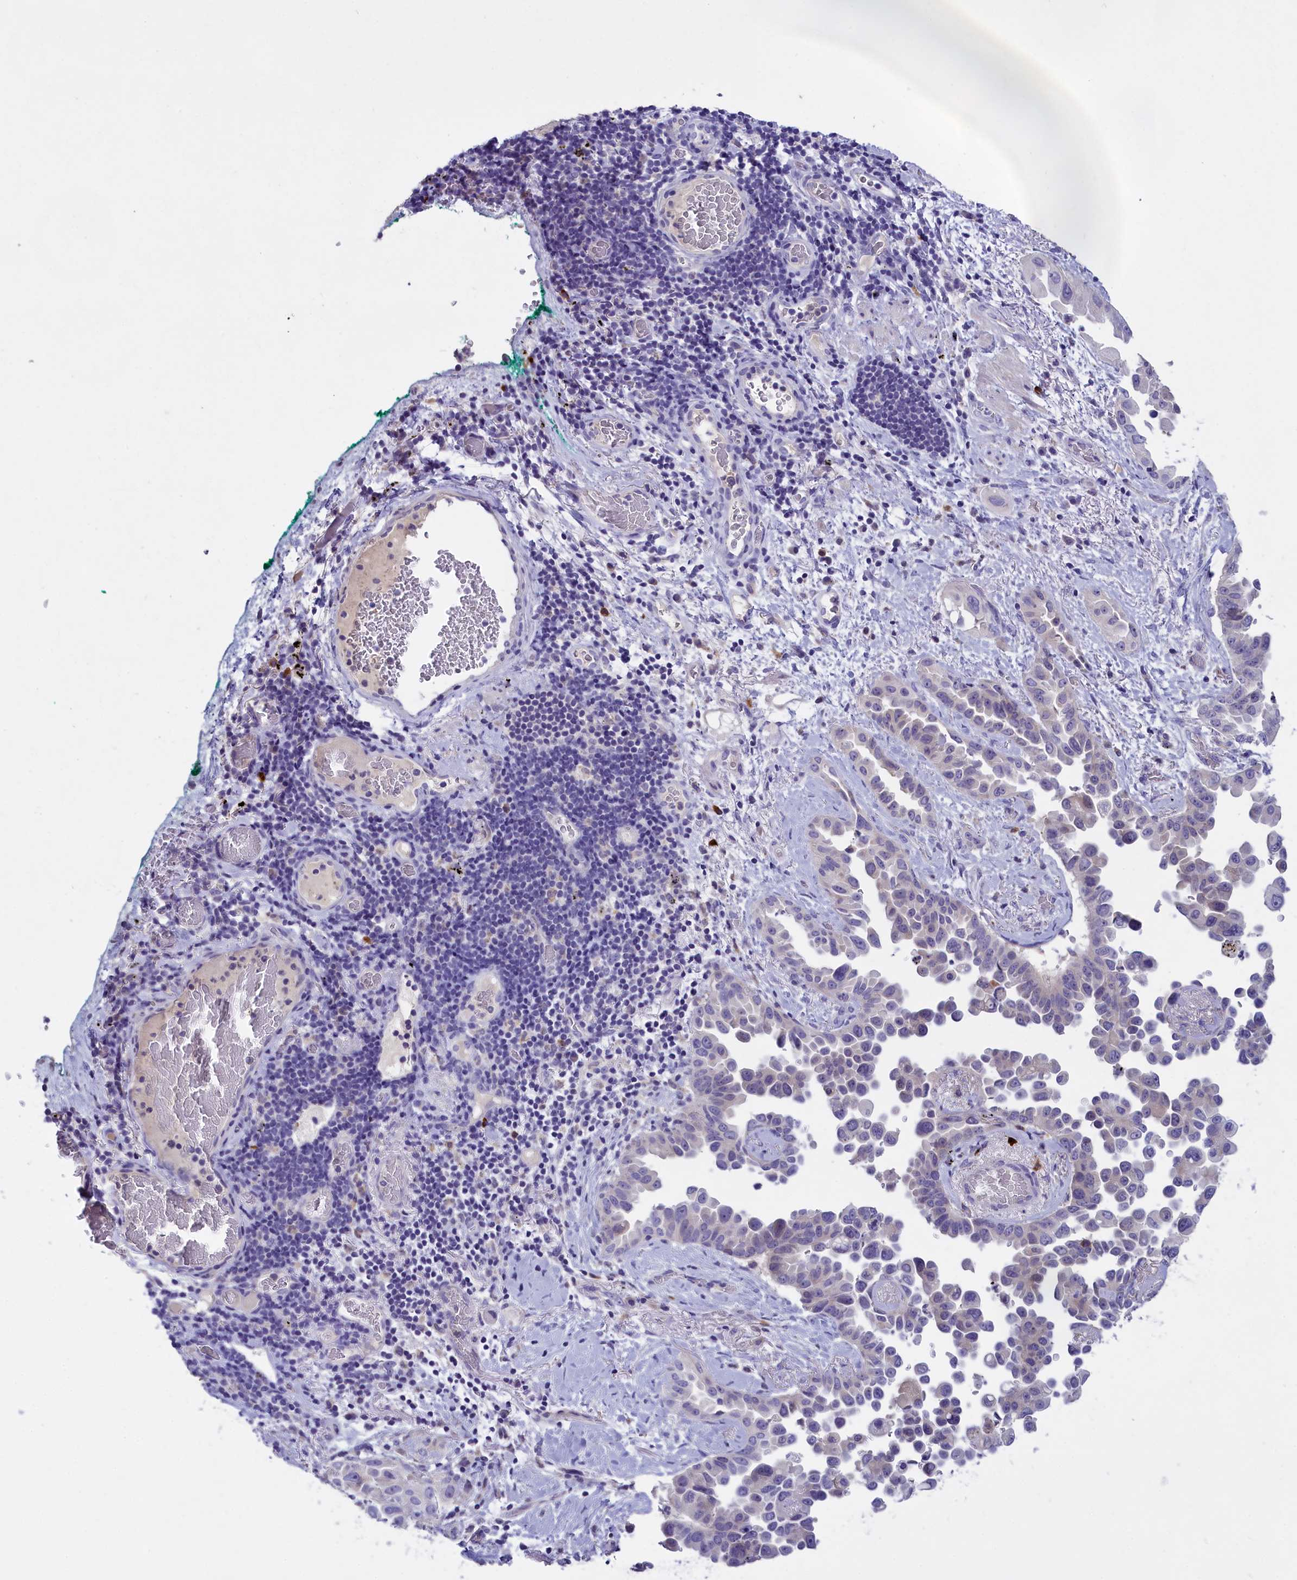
{"staining": {"intensity": "negative", "quantity": "none", "location": "none"}, "tissue": "lung cancer", "cell_type": "Tumor cells", "image_type": "cancer", "snomed": [{"axis": "morphology", "description": "Adenocarcinoma, NOS"}, {"axis": "topography", "description": "Lung"}], "caption": "High power microscopy photomicrograph of an IHC micrograph of lung cancer (adenocarcinoma), revealing no significant positivity in tumor cells. (DAB immunohistochemistry (IHC) with hematoxylin counter stain).", "gene": "ENPP6", "patient": {"sex": "female", "age": 67}}